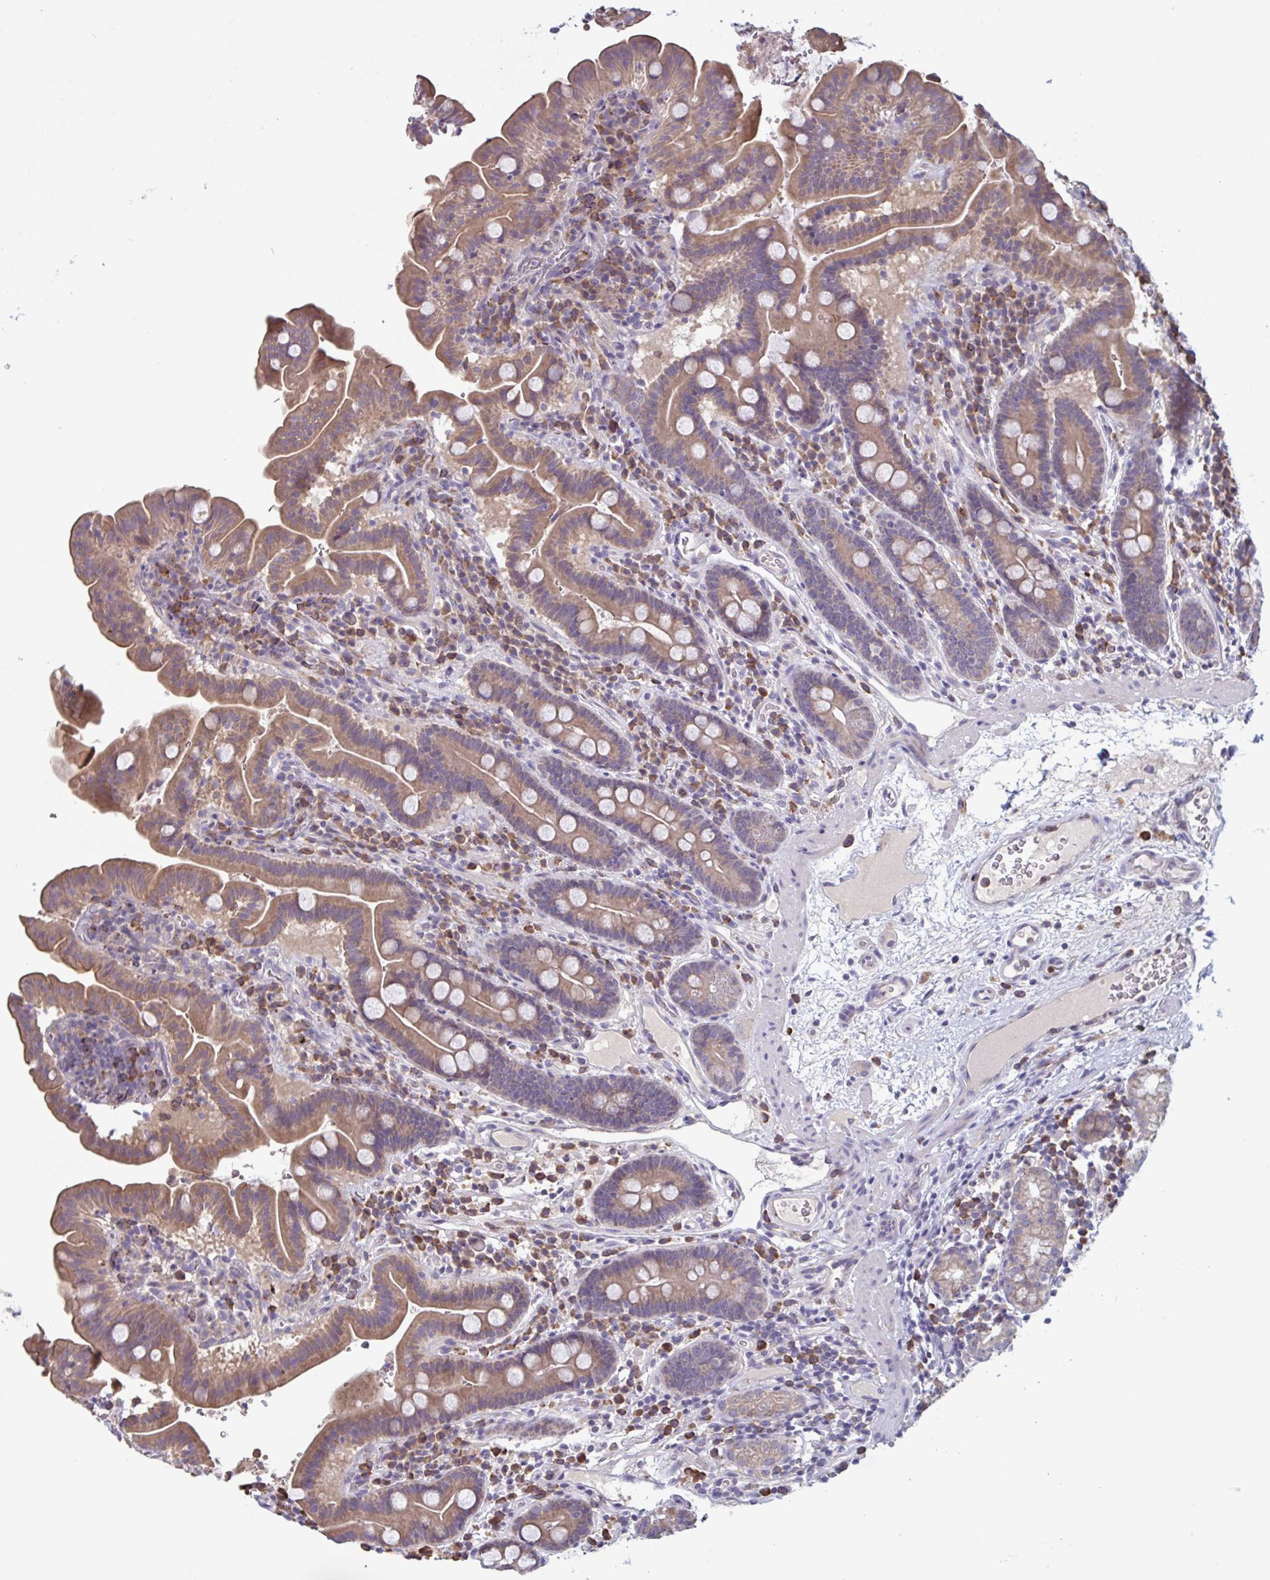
{"staining": {"intensity": "moderate", "quantity": "25%-75%", "location": "cytoplasmic/membranous"}, "tissue": "small intestine", "cell_type": "Glandular cells", "image_type": "normal", "snomed": [{"axis": "morphology", "description": "Normal tissue, NOS"}, {"axis": "topography", "description": "Small intestine"}], "caption": "A histopathology image of small intestine stained for a protein reveals moderate cytoplasmic/membranous brown staining in glandular cells. Nuclei are stained in blue.", "gene": "CD1E", "patient": {"sex": "male", "age": 26}}